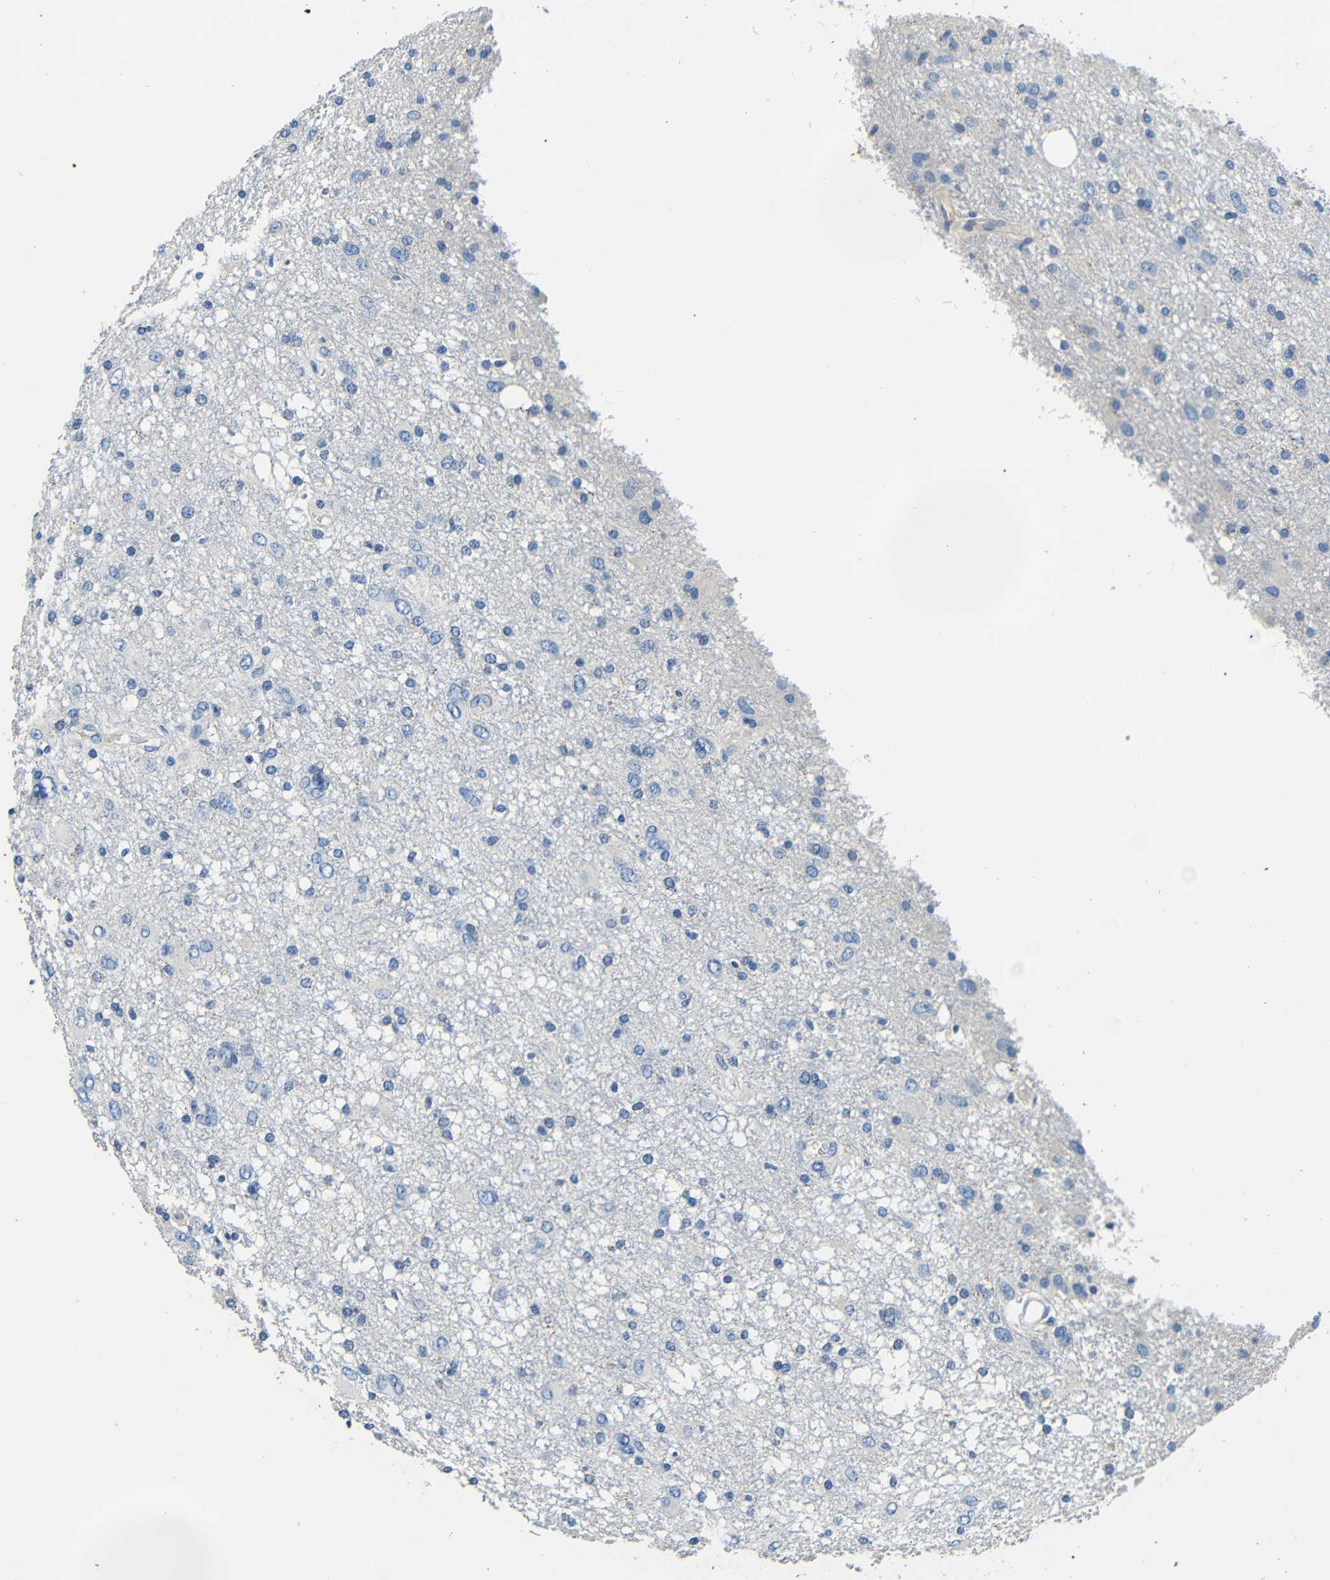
{"staining": {"intensity": "negative", "quantity": "none", "location": "none"}, "tissue": "glioma", "cell_type": "Tumor cells", "image_type": "cancer", "snomed": [{"axis": "morphology", "description": "Glioma, malignant, High grade"}, {"axis": "topography", "description": "Brain"}], "caption": "Glioma was stained to show a protein in brown. There is no significant expression in tumor cells.", "gene": "FMO5", "patient": {"sex": "female", "age": 59}}